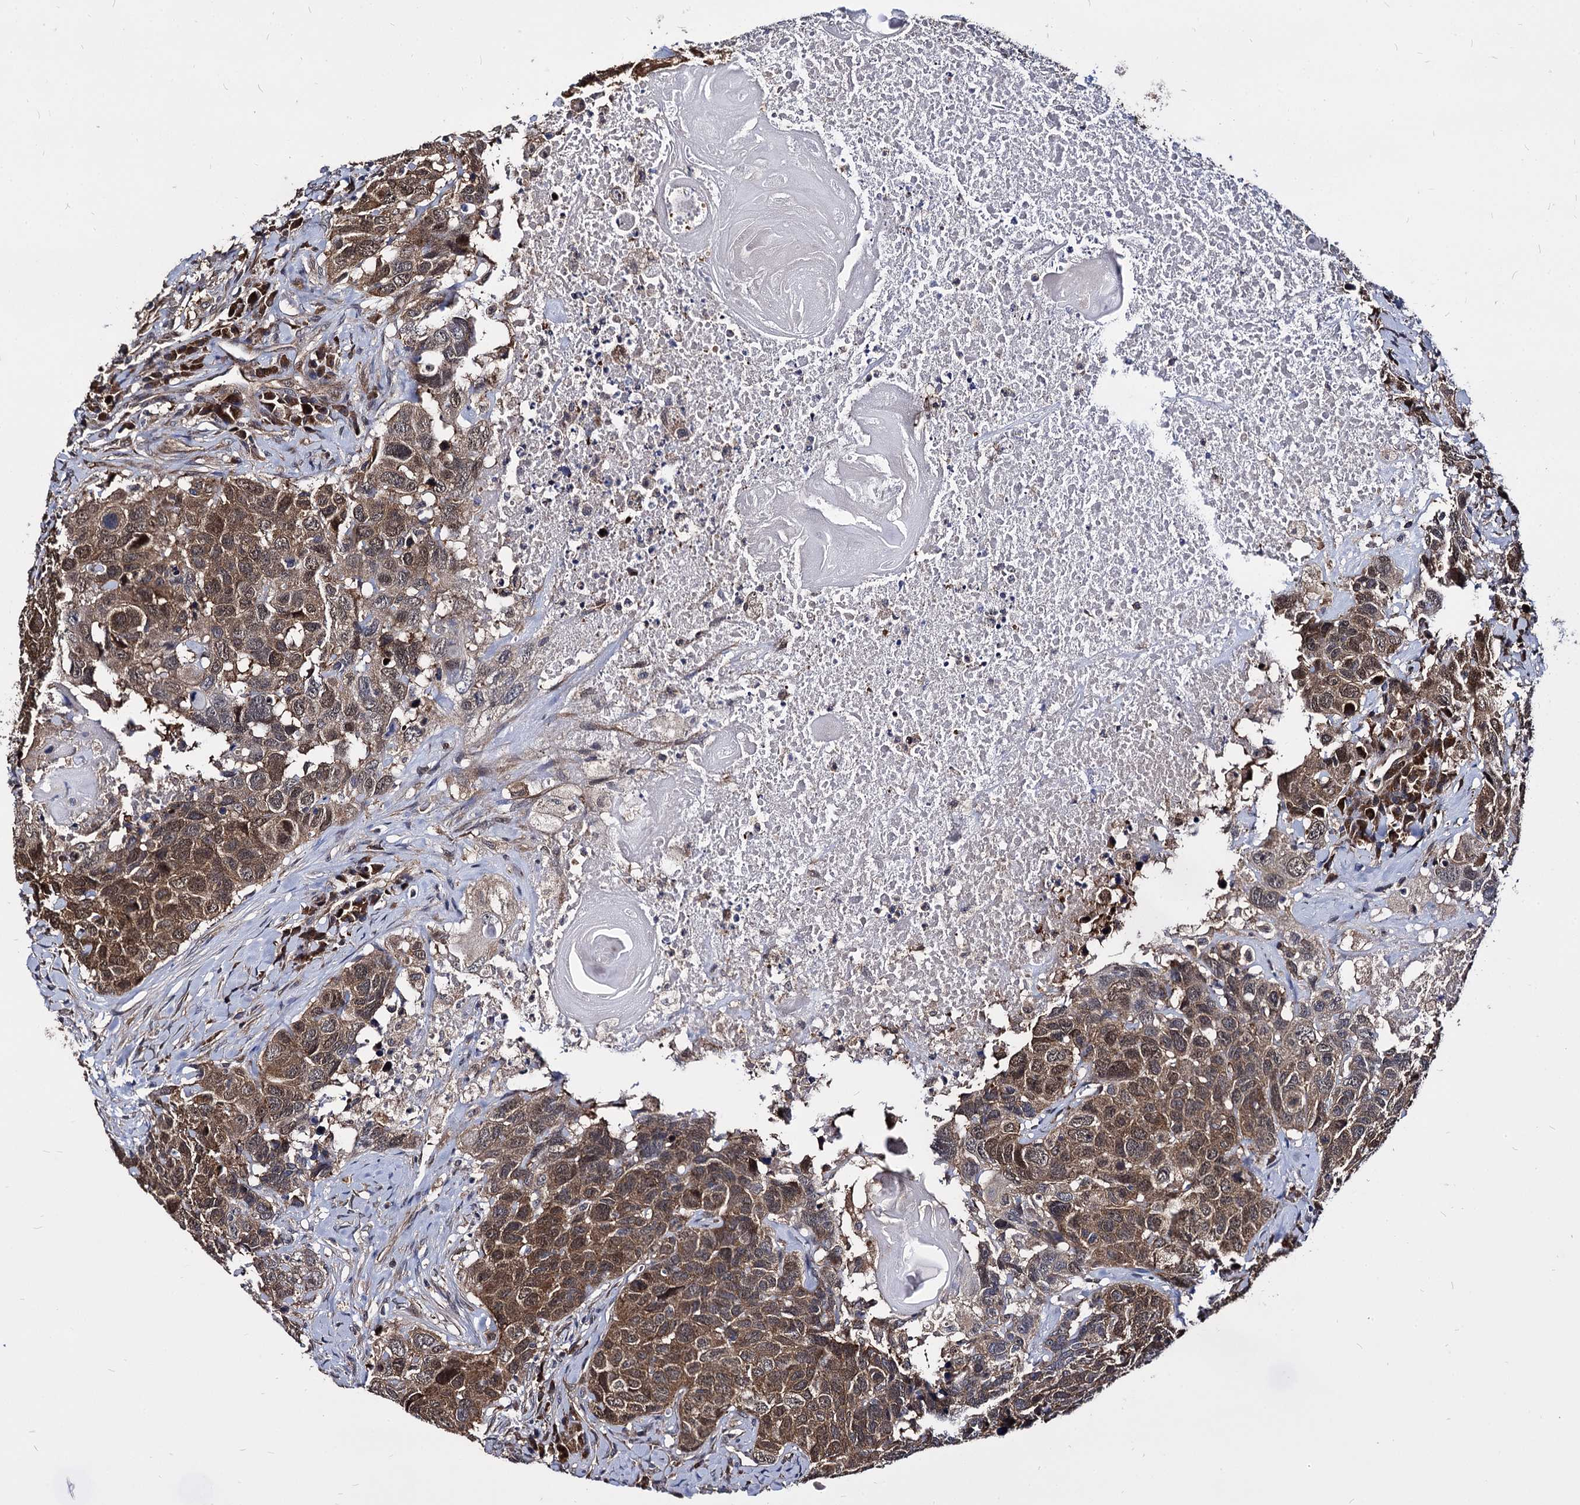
{"staining": {"intensity": "moderate", "quantity": ">75%", "location": "cytoplasmic/membranous,nuclear"}, "tissue": "head and neck cancer", "cell_type": "Tumor cells", "image_type": "cancer", "snomed": [{"axis": "morphology", "description": "Squamous cell carcinoma, NOS"}, {"axis": "topography", "description": "Head-Neck"}], "caption": "A brown stain highlights moderate cytoplasmic/membranous and nuclear expression of a protein in head and neck cancer (squamous cell carcinoma) tumor cells. The staining was performed using DAB (3,3'-diaminobenzidine) to visualize the protein expression in brown, while the nuclei were stained in blue with hematoxylin (Magnification: 20x).", "gene": "NME1", "patient": {"sex": "male", "age": 66}}